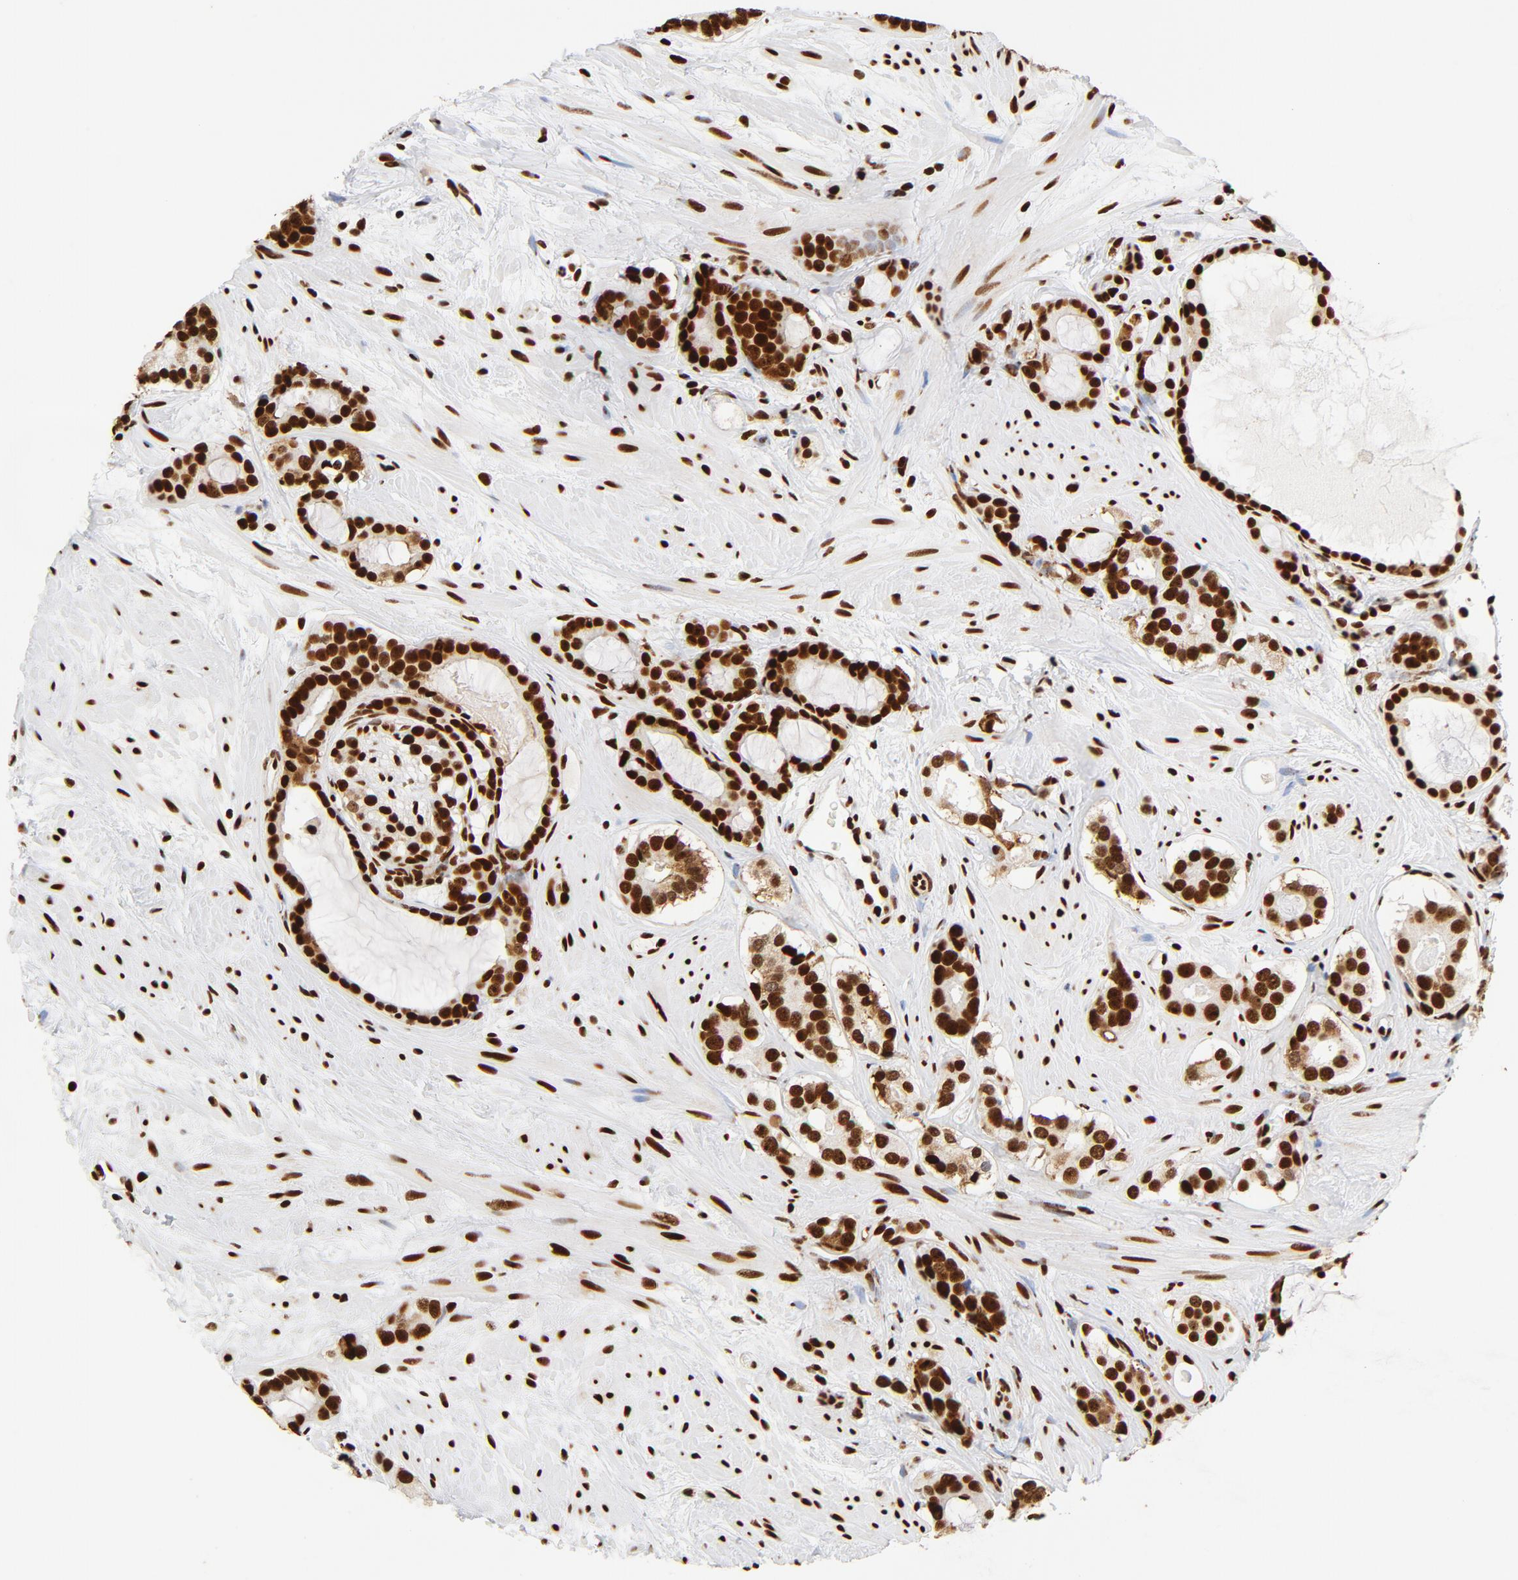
{"staining": {"intensity": "strong", "quantity": ">75%", "location": "cytoplasmic/membranous,nuclear"}, "tissue": "prostate cancer", "cell_type": "Tumor cells", "image_type": "cancer", "snomed": [{"axis": "morphology", "description": "Adenocarcinoma, Low grade"}, {"axis": "topography", "description": "Prostate"}], "caption": "This photomicrograph exhibits immunohistochemistry (IHC) staining of human low-grade adenocarcinoma (prostate), with high strong cytoplasmic/membranous and nuclear staining in approximately >75% of tumor cells.", "gene": "XRCC6", "patient": {"sex": "male", "age": 57}}